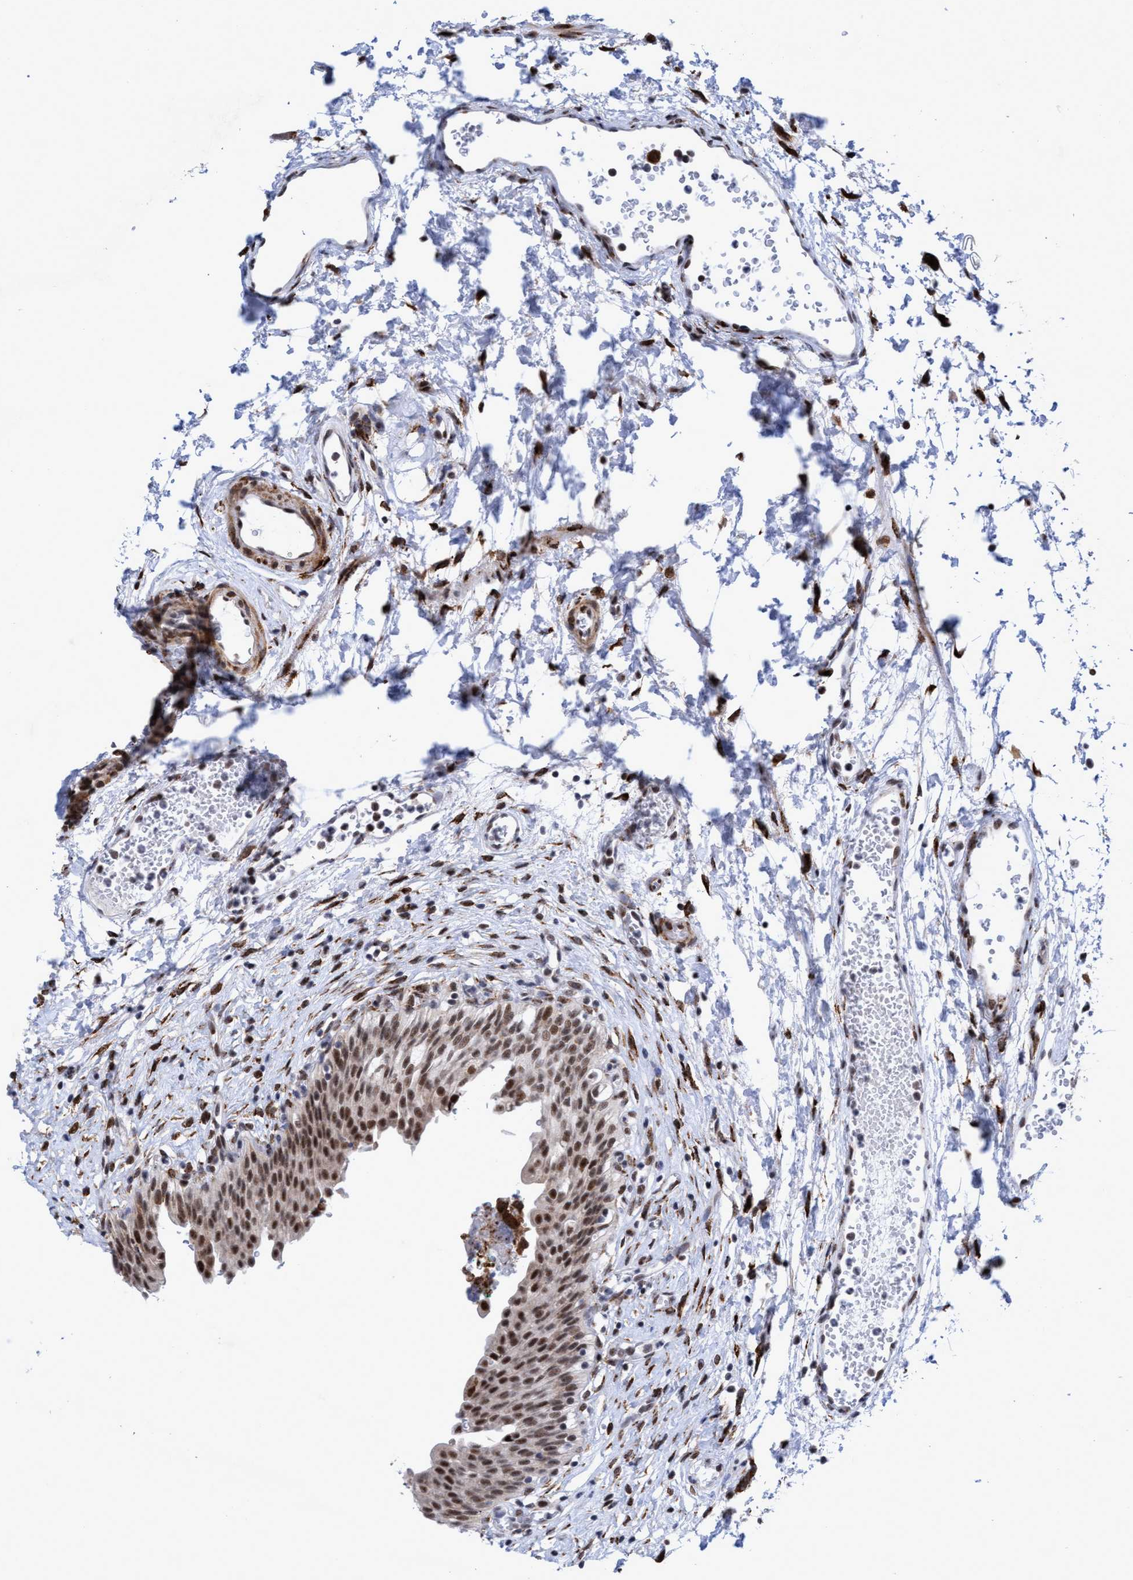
{"staining": {"intensity": "strong", "quantity": ">75%", "location": "nuclear"}, "tissue": "urinary bladder", "cell_type": "Urothelial cells", "image_type": "normal", "snomed": [{"axis": "morphology", "description": "Urothelial carcinoma, High grade"}, {"axis": "topography", "description": "Urinary bladder"}], "caption": "The image exhibits a brown stain indicating the presence of a protein in the nuclear of urothelial cells in urinary bladder. (Stains: DAB in brown, nuclei in blue, Microscopy: brightfield microscopy at high magnification).", "gene": "GLT6D1", "patient": {"sex": "male", "age": 46}}